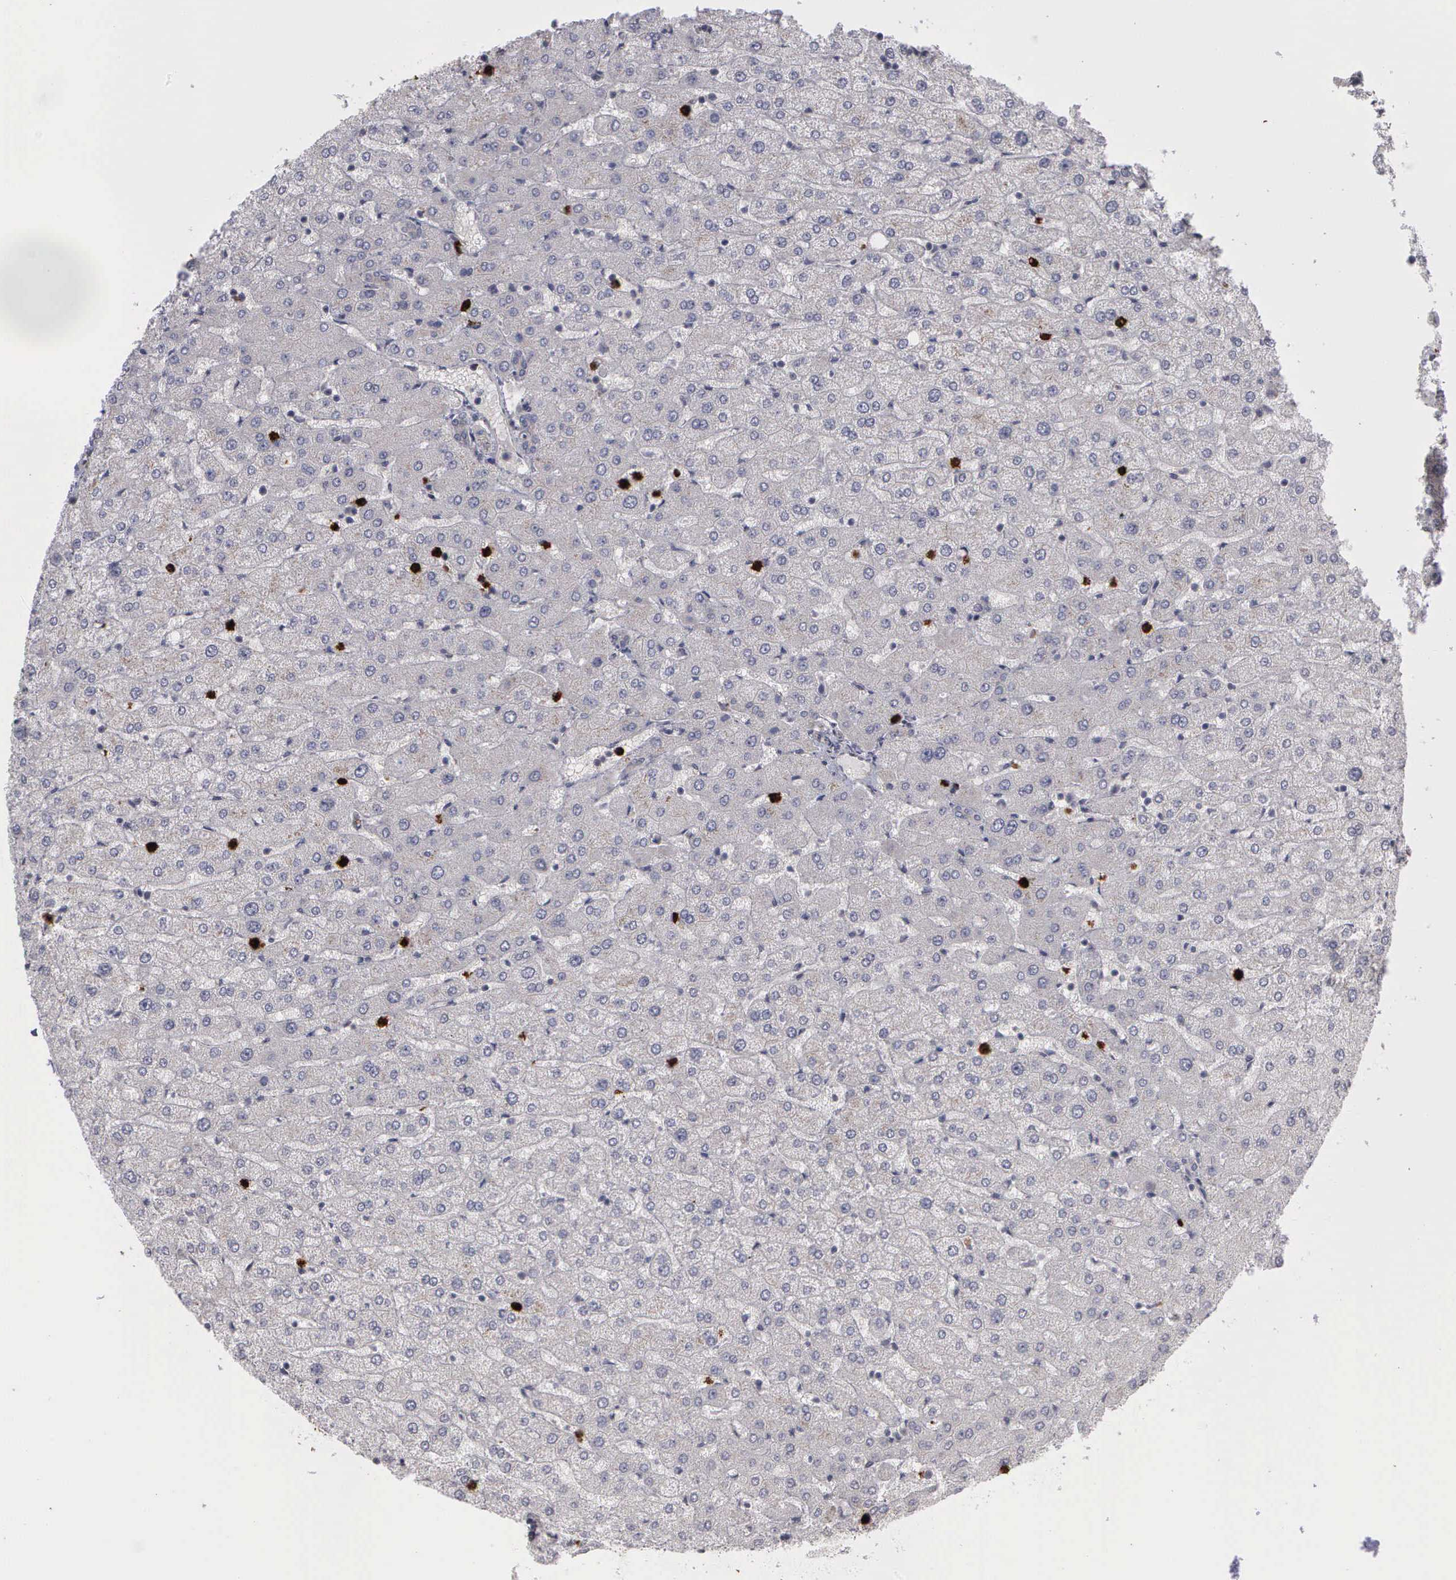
{"staining": {"intensity": "negative", "quantity": "none", "location": "none"}, "tissue": "liver", "cell_type": "Cholangiocytes", "image_type": "normal", "snomed": [{"axis": "morphology", "description": "Normal tissue, NOS"}, {"axis": "morphology", "description": "Fibrosis, NOS"}, {"axis": "topography", "description": "Liver"}], "caption": "An image of liver stained for a protein reveals no brown staining in cholangiocytes. (Brightfield microscopy of DAB immunohistochemistry (IHC) at high magnification).", "gene": "MMP9", "patient": {"sex": "female", "age": 29}}